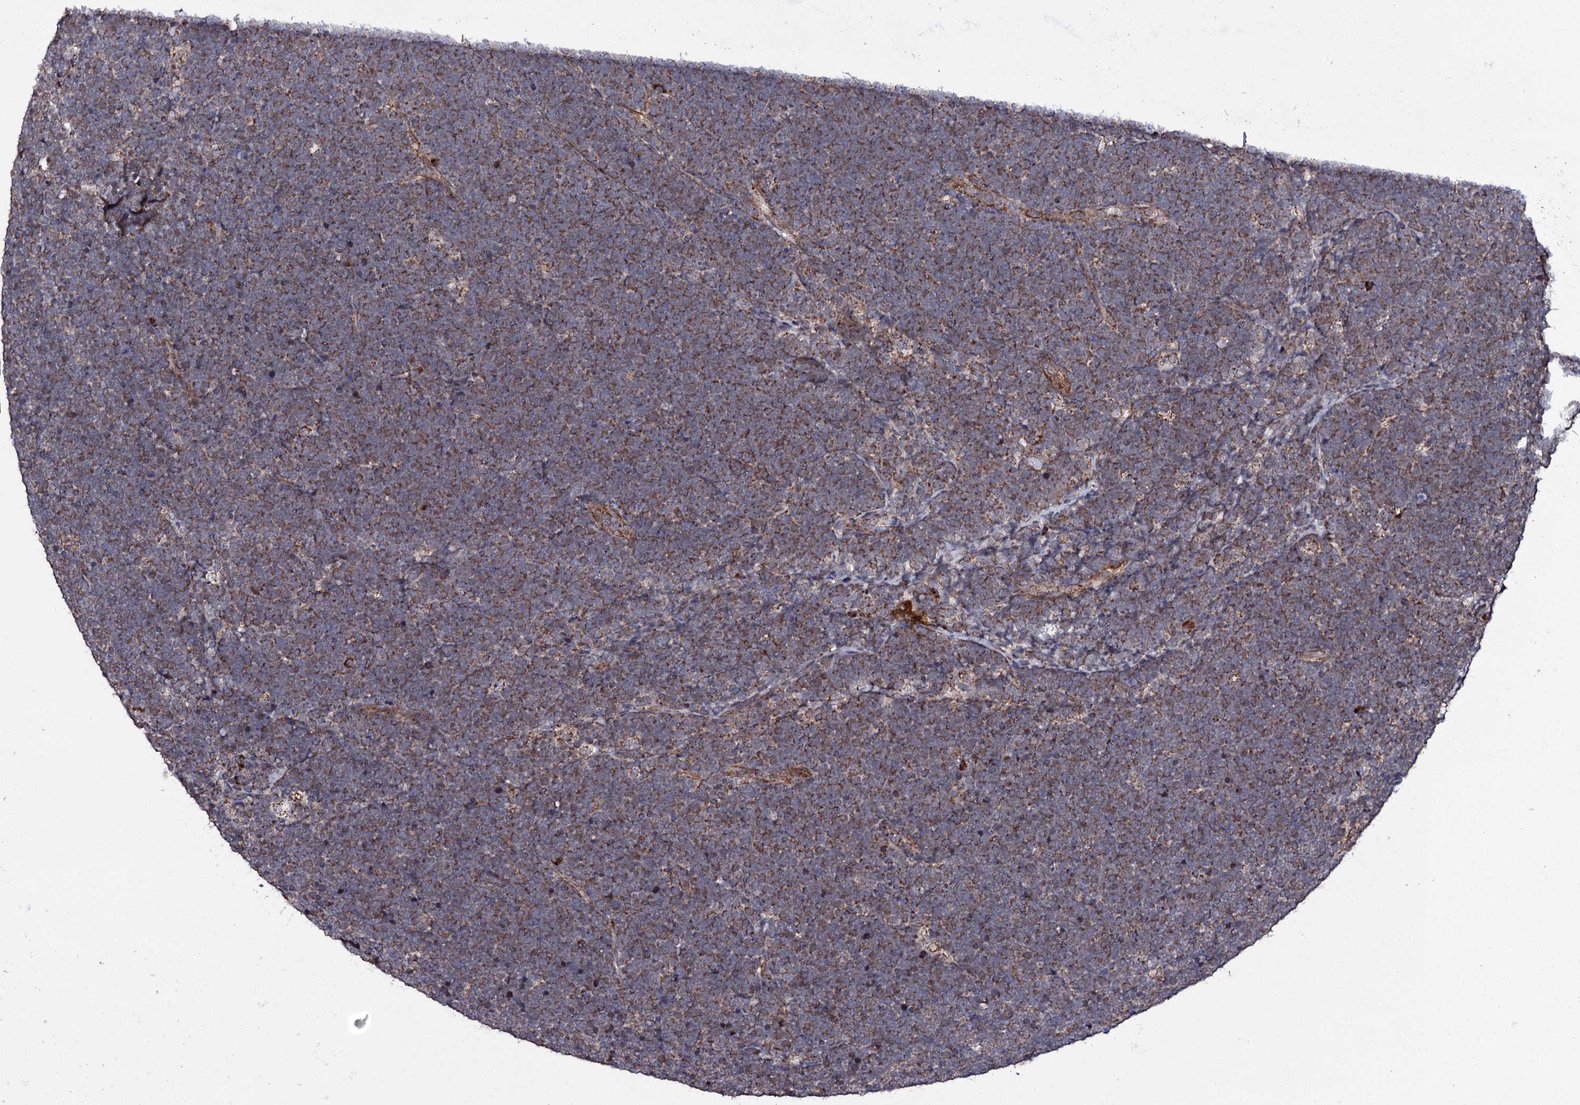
{"staining": {"intensity": "moderate", "quantity": ">75%", "location": "cytoplasmic/membranous"}, "tissue": "lymphoma", "cell_type": "Tumor cells", "image_type": "cancer", "snomed": [{"axis": "morphology", "description": "Malignant lymphoma, non-Hodgkin's type, High grade"}, {"axis": "topography", "description": "Lymph node"}], "caption": "Human lymphoma stained with a brown dye demonstrates moderate cytoplasmic/membranous positive staining in approximately >75% of tumor cells.", "gene": "MTIF3", "patient": {"sex": "male", "age": 13}}